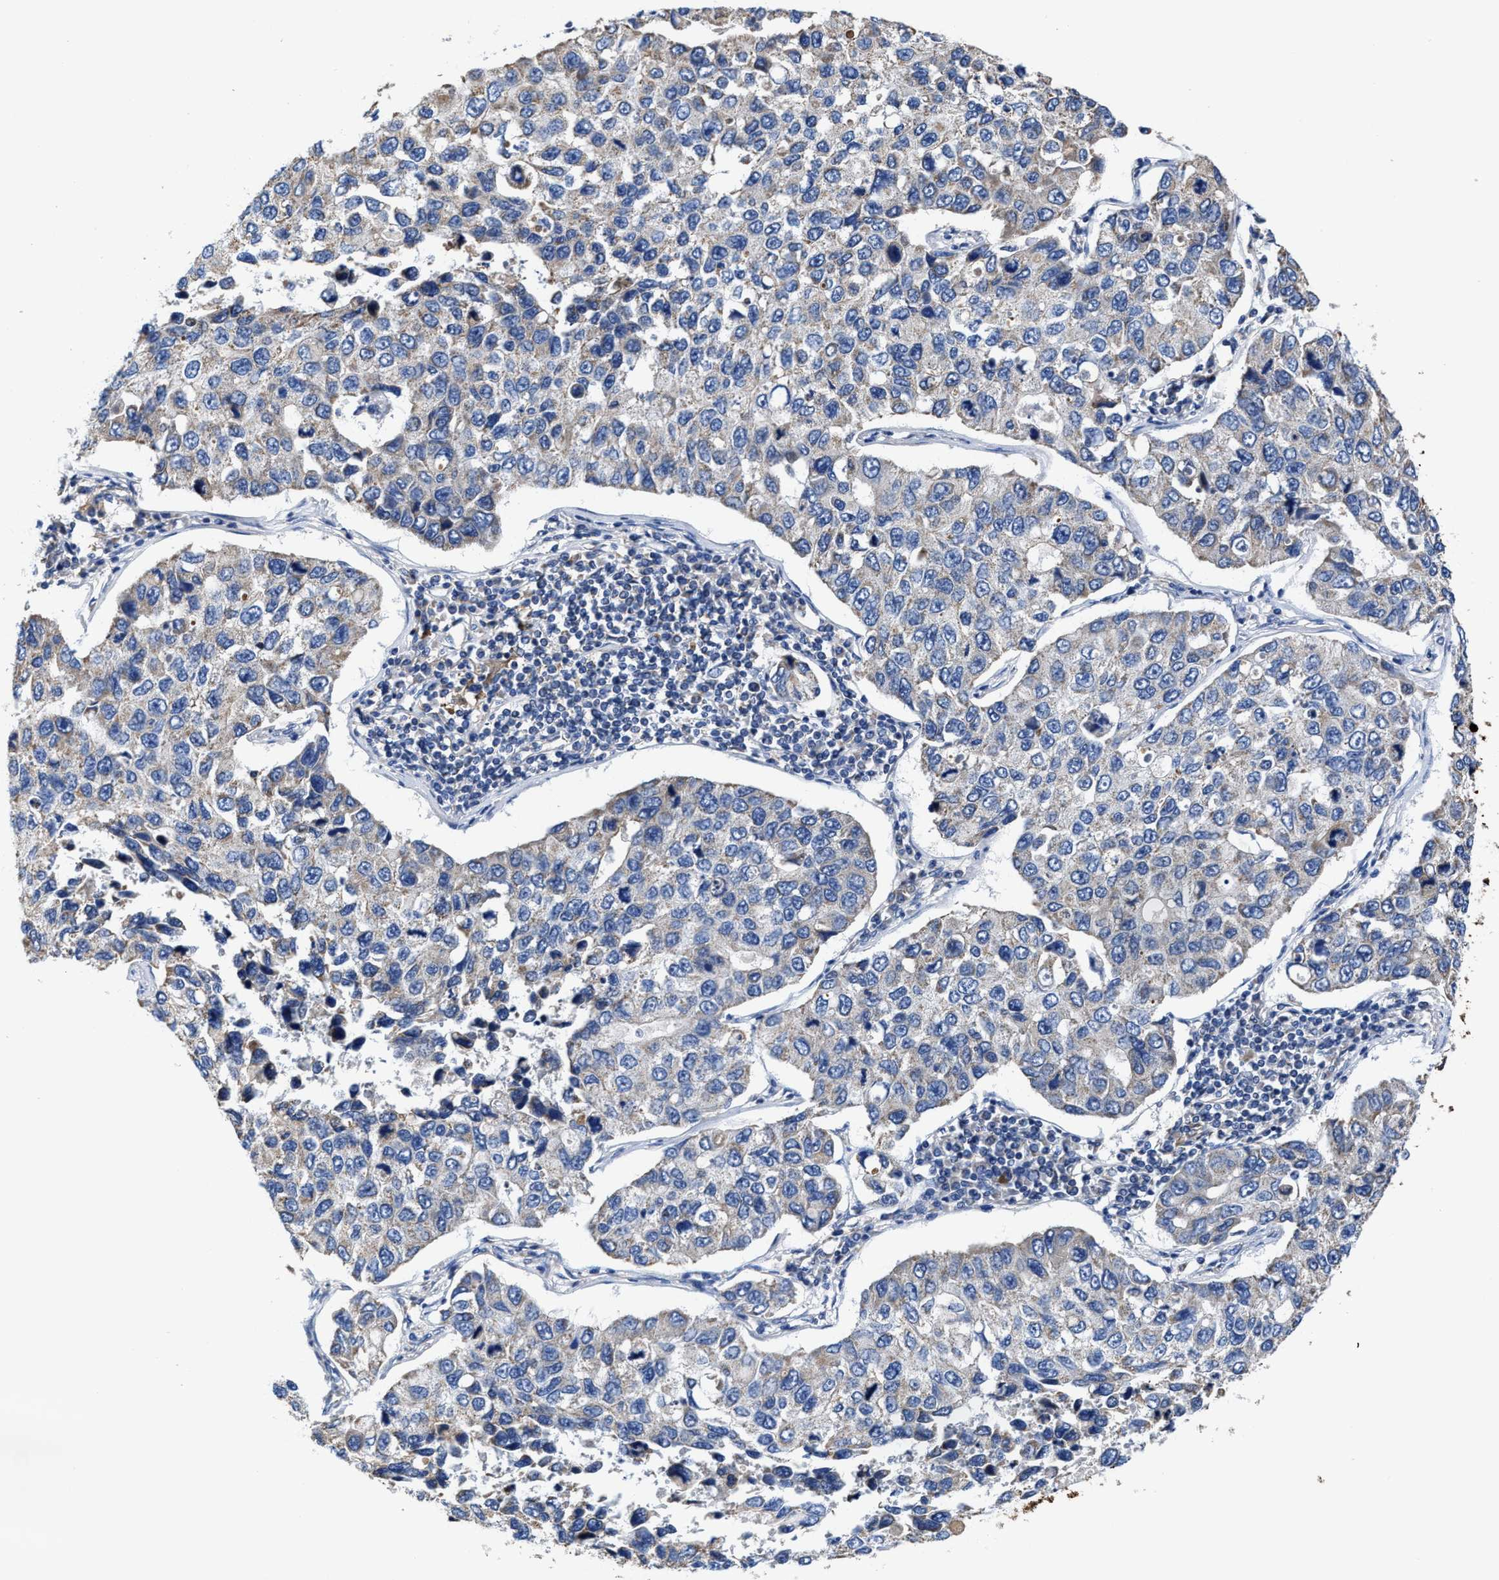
{"staining": {"intensity": "weak", "quantity": "<25%", "location": "cytoplasmic/membranous"}, "tissue": "lung cancer", "cell_type": "Tumor cells", "image_type": "cancer", "snomed": [{"axis": "morphology", "description": "Adenocarcinoma, NOS"}, {"axis": "topography", "description": "Lung"}], "caption": "Tumor cells are negative for brown protein staining in adenocarcinoma (lung). The staining is performed using DAB (3,3'-diaminobenzidine) brown chromogen with nuclei counter-stained in using hematoxylin.", "gene": "TMEM30A", "patient": {"sex": "male", "age": 64}}